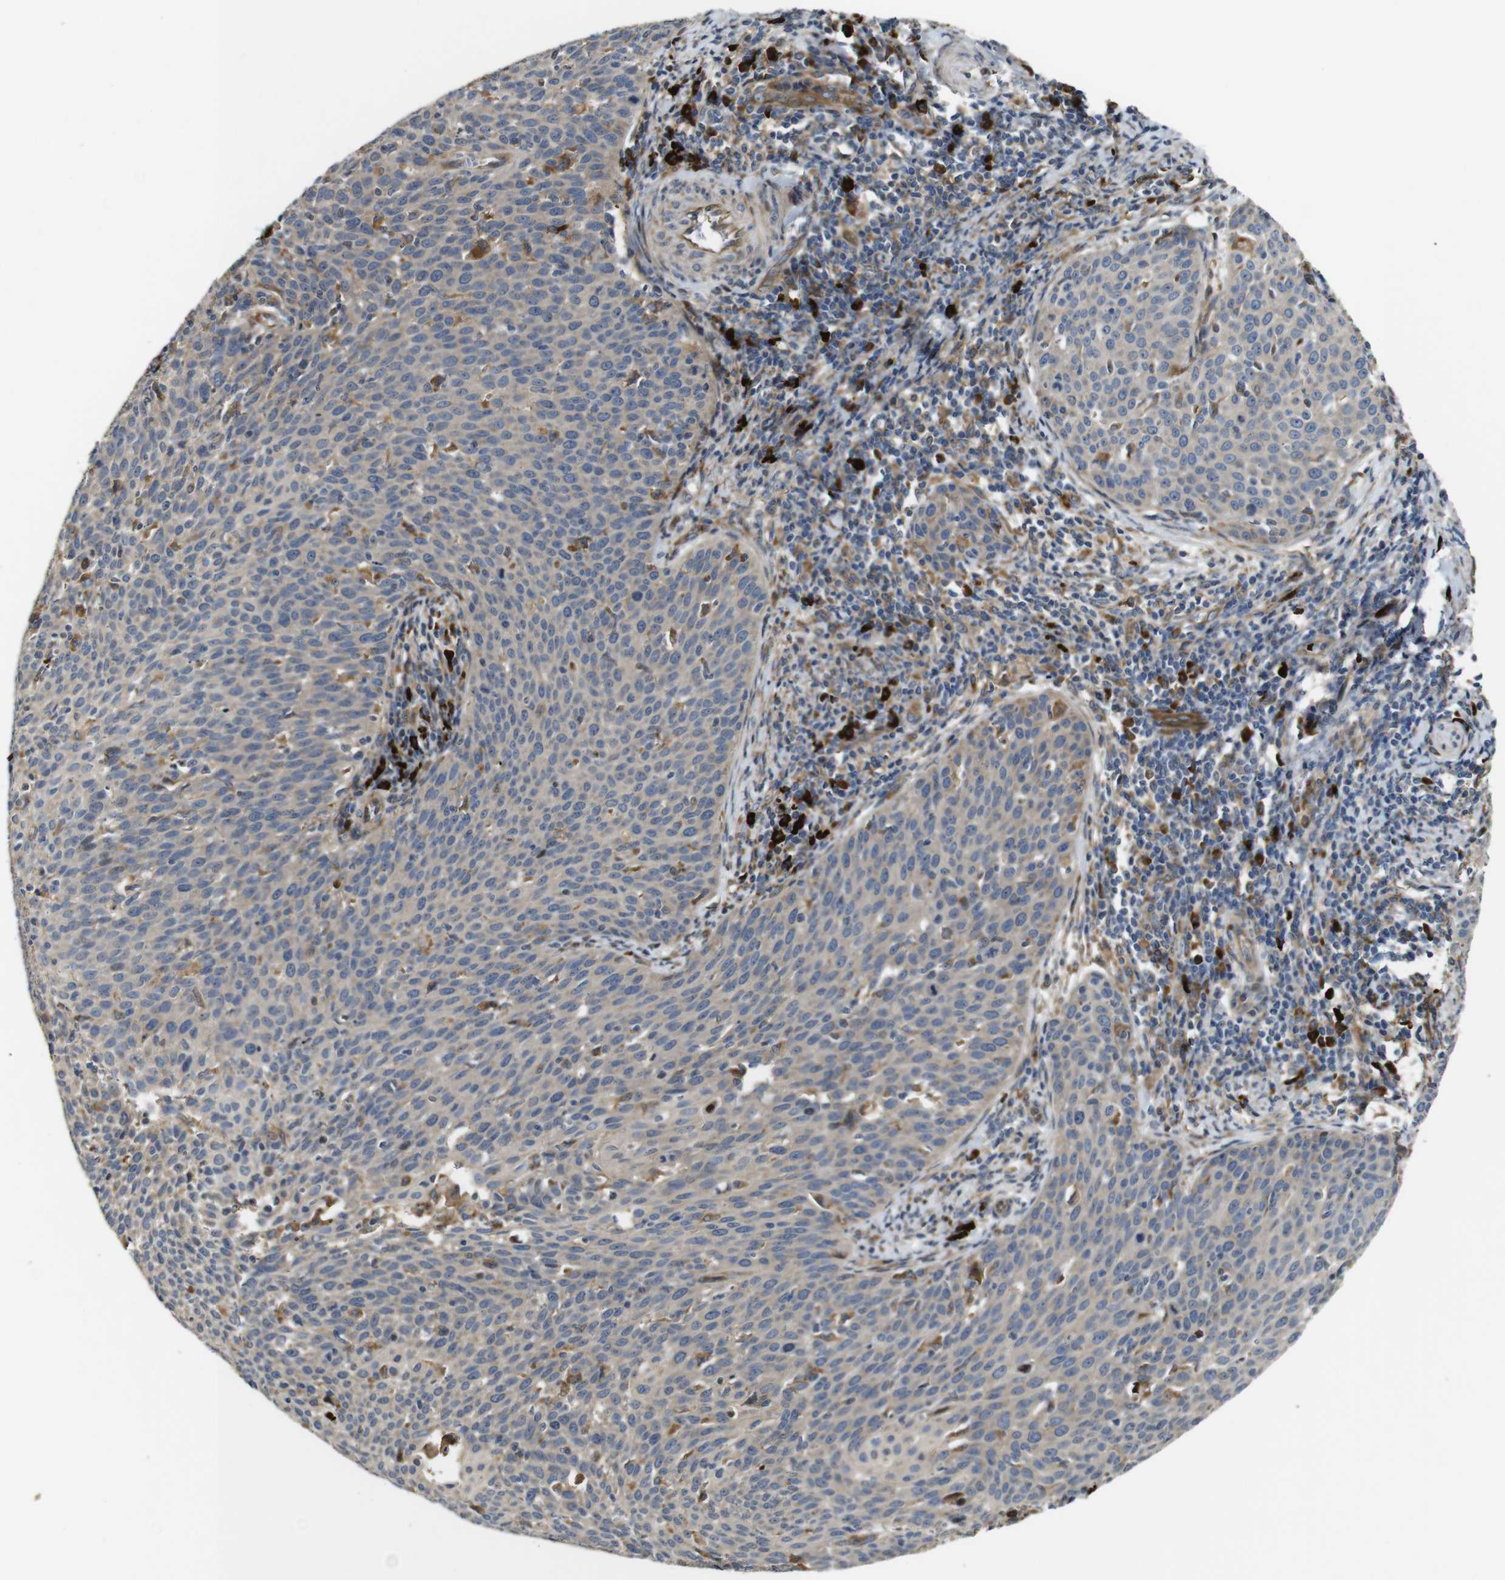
{"staining": {"intensity": "weak", "quantity": ">75%", "location": "cytoplasmic/membranous"}, "tissue": "cervical cancer", "cell_type": "Tumor cells", "image_type": "cancer", "snomed": [{"axis": "morphology", "description": "Squamous cell carcinoma, NOS"}, {"axis": "topography", "description": "Cervix"}], "caption": "Cervical cancer was stained to show a protein in brown. There is low levels of weak cytoplasmic/membranous expression in approximately >75% of tumor cells.", "gene": "UBE2G2", "patient": {"sex": "female", "age": 38}}